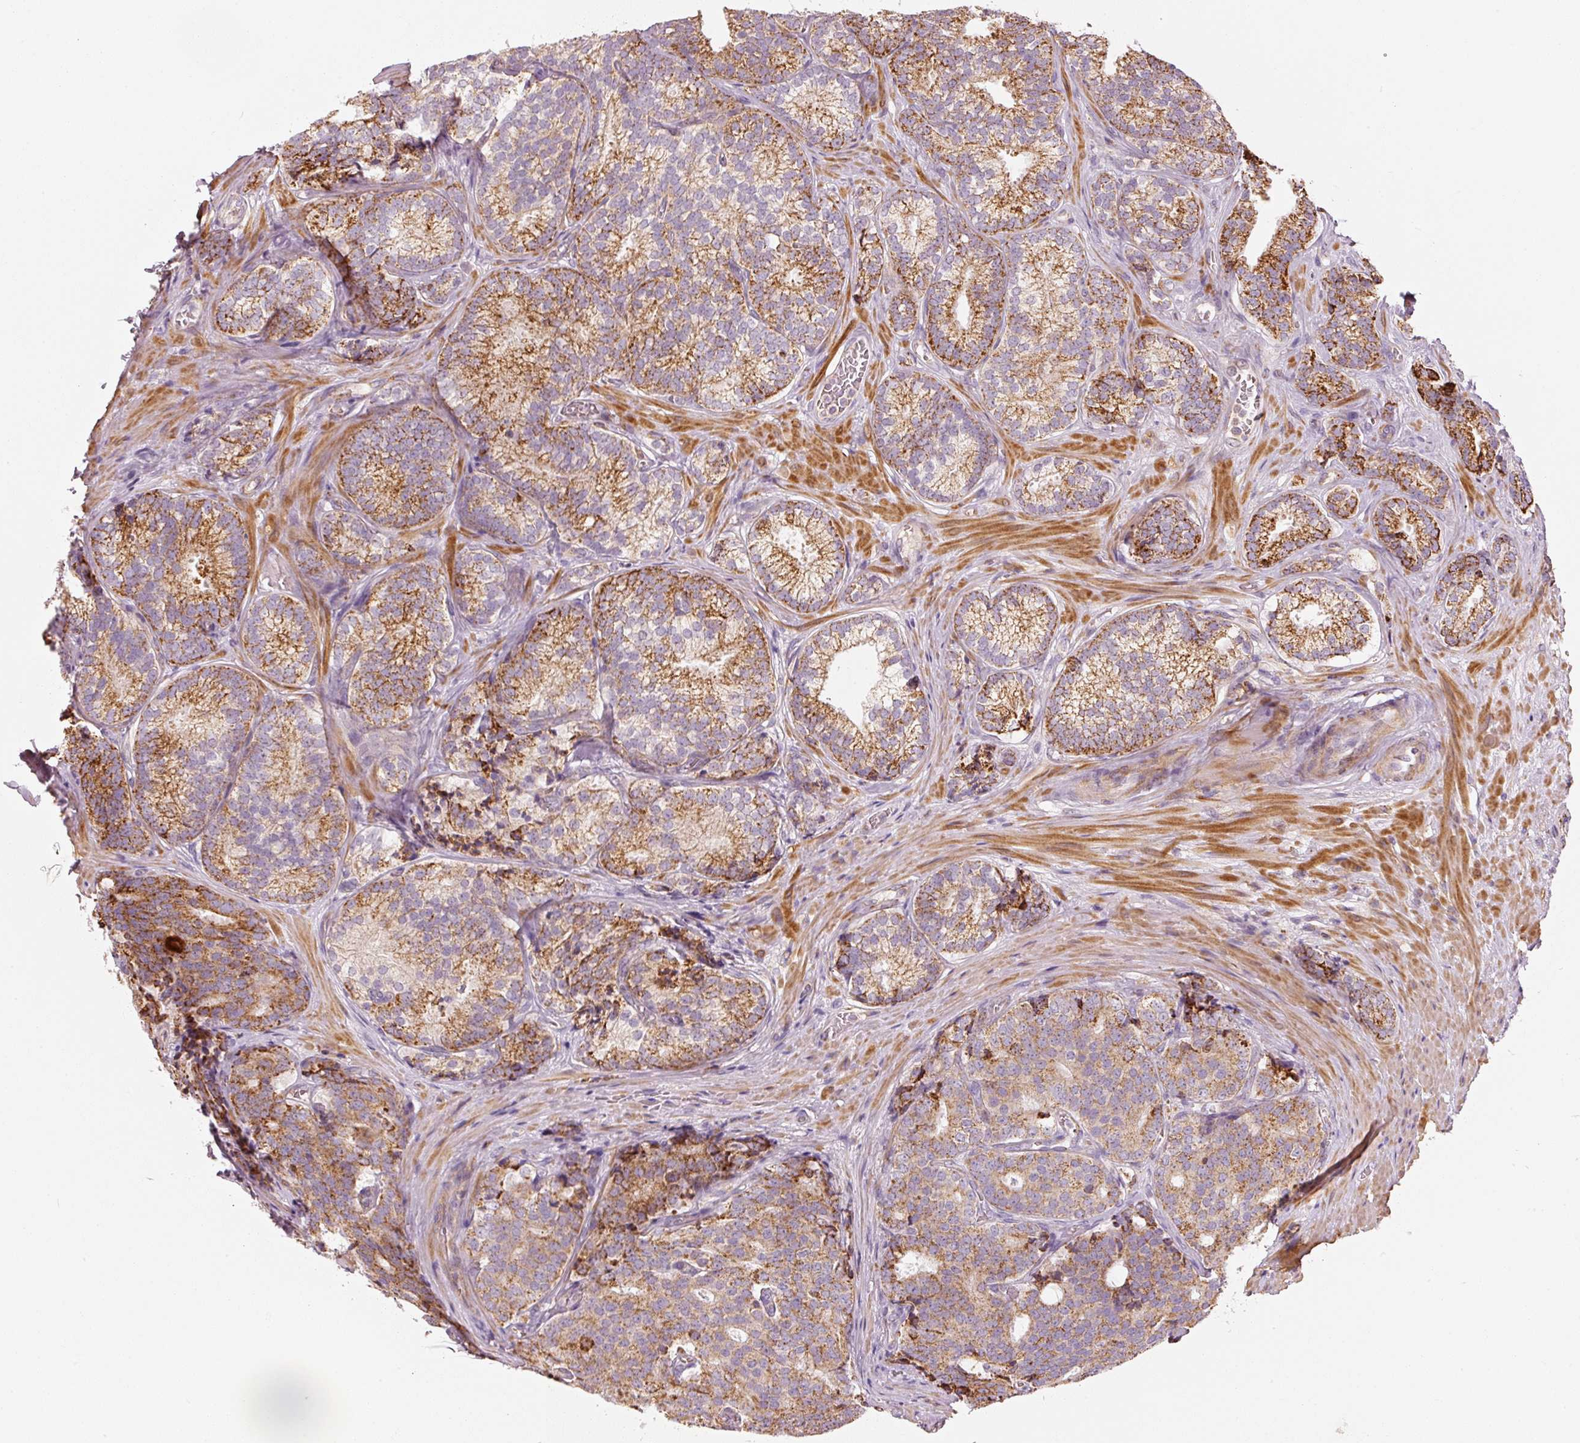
{"staining": {"intensity": "moderate", "quantity": ">75%", "location": "cytoplasmic/membranous"}, "tissue": "prostate cancer", "cell_type": "Tumor cells", "image_type": "cancer", "snomed": [{"axis": "morphology", "description": "Adenocarcinoma, High grade"}, {"axis": "topography", "description": "Prostate"}], "caption": "This is an image of immunohistochemistry (IHC) staining of high-grade adenocarcinoma (prostate), which shows moderate positivity in the cytoplasmic/membranous of tumor cells.", "gene": "C17orf98", "patient": {"sex": "male", "age": 63}}